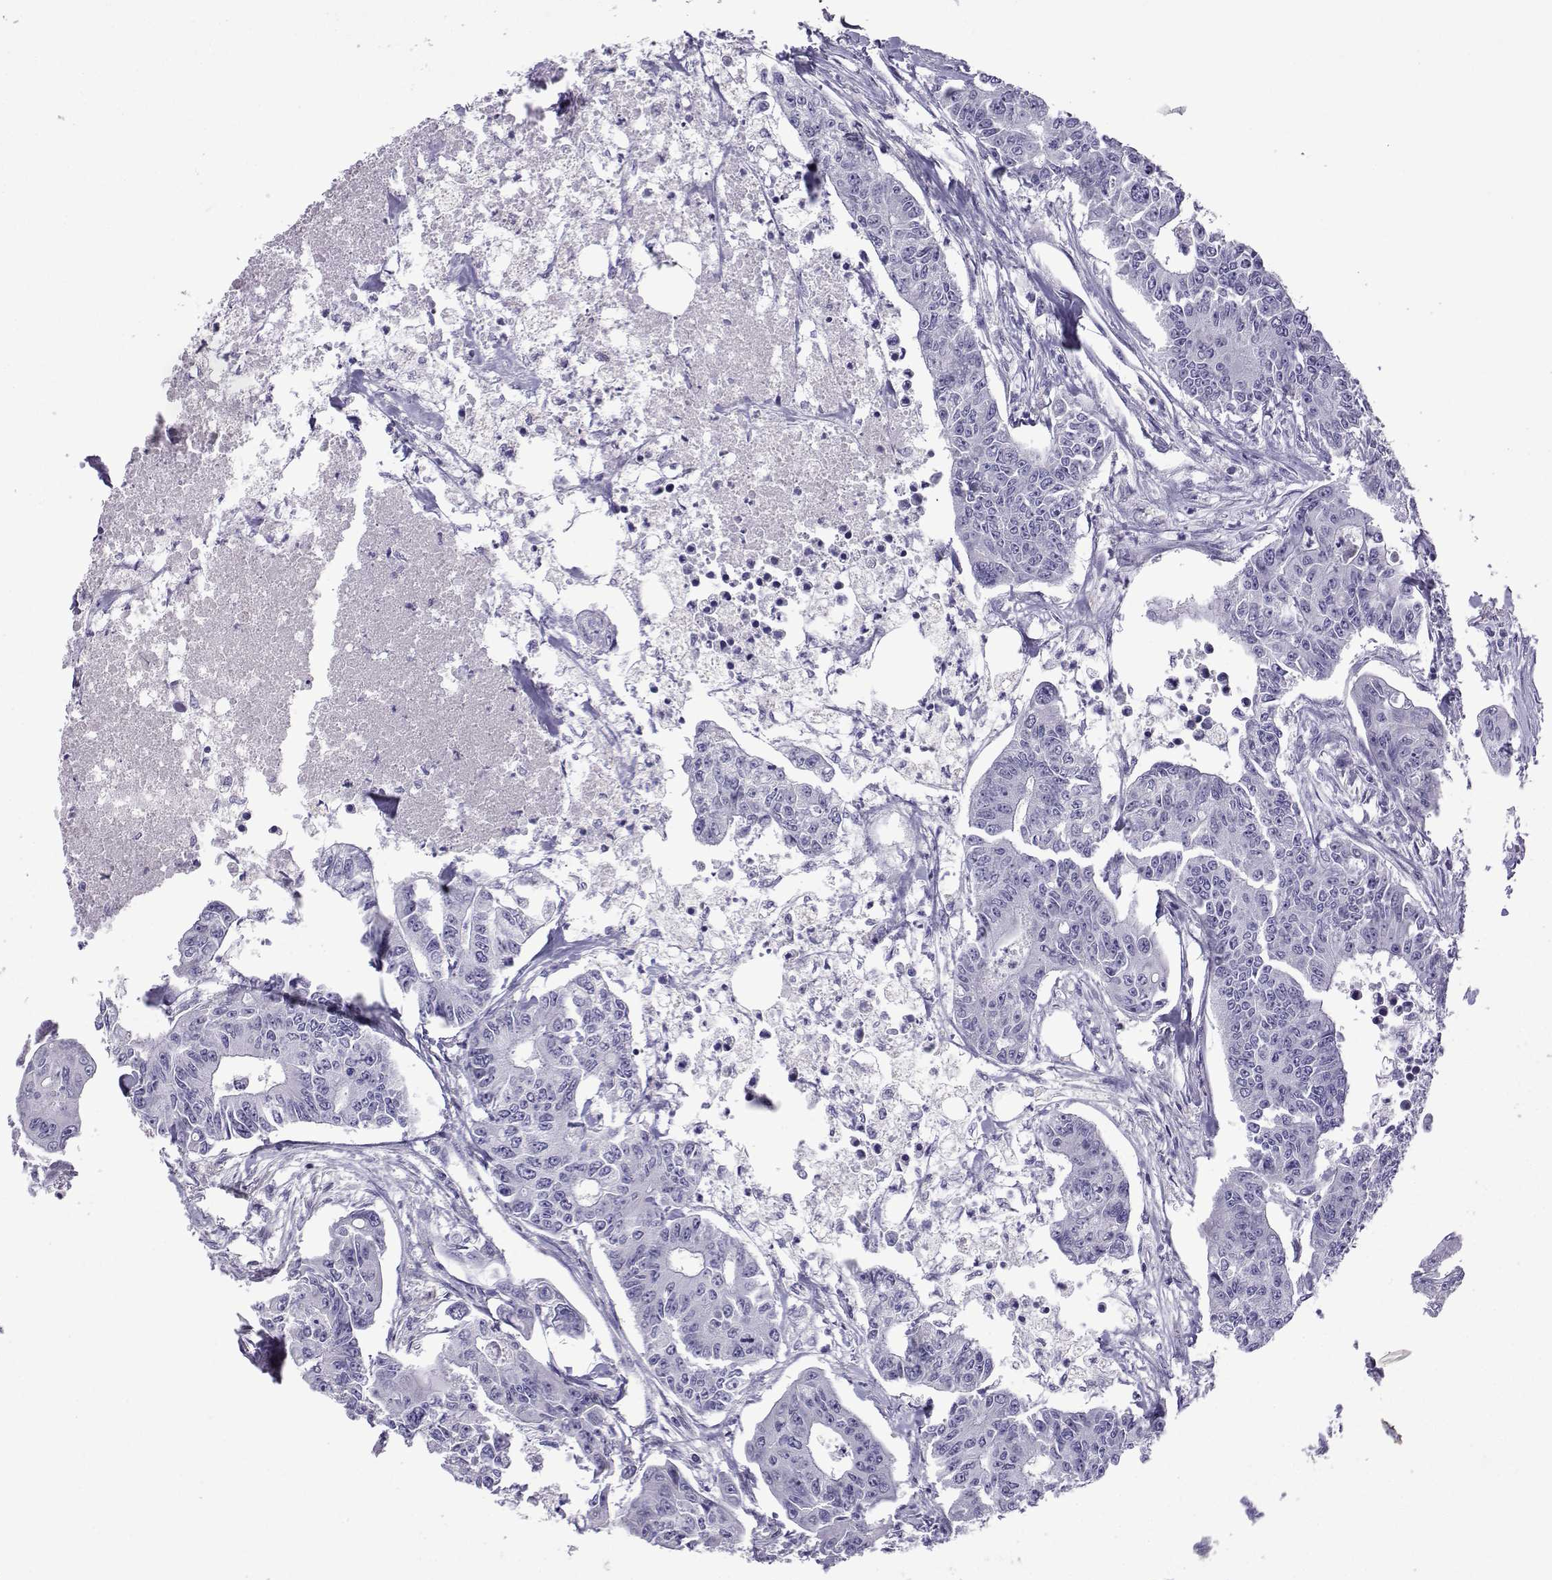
{"staining": {"intensity": "negative", "quantity": "none", "location": "none"}, "tissue": "colorectal cancer", "cell_type": "Tumor cells", "image_type": "cancer", "snomed": [{"axis": "morphology", "description": "Adenocarcinoma, NOS"}, {"axis": "topography", "description": "Colon"}], "caption": "IHC of colorectal cancer displays no expression in tumor cells.", "gene": "CFAP70", "patient": {"sex": "male", "age": 70}}